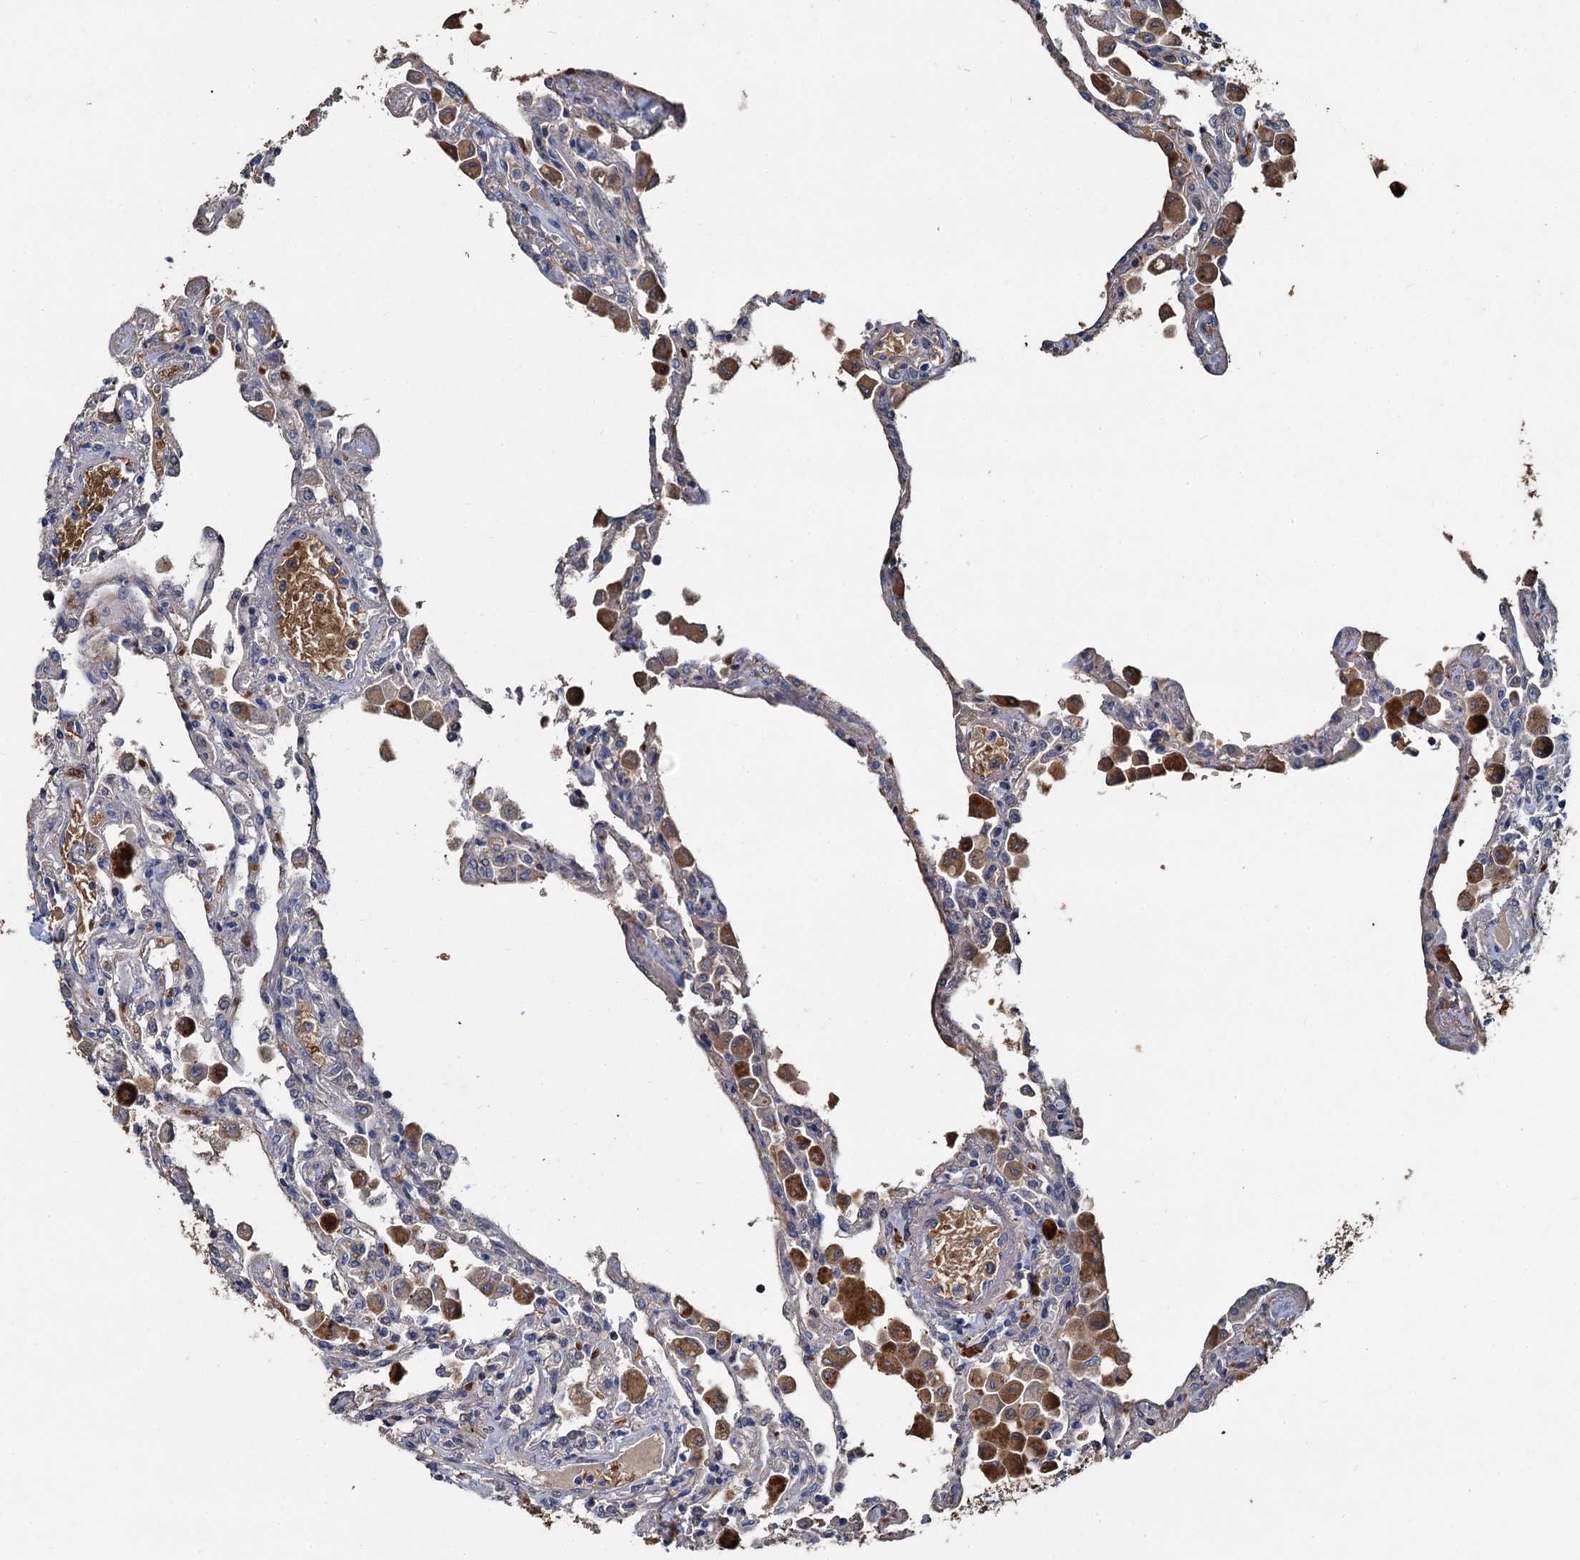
{"staining": {"intensity": "negative", "quantity": "none", "location": "none"}, "tissue": "lung", "cell_type": "Alveolar cells", "image_type": "normal", "snomed": [{"axis": "morphology", "description": "Normal tissue, NOS"}, {"axis": "topography", "description": "Bronchus"}, {"axis": "topography", "description": "Lung"}], "caption": "Image shows no significant protein positivity in alveolar cells of benign lung. (Immunohistochemistry, brightfield microscopy, high magnification).", "gene": "TCTN2", "patient": {"sex": "female", "age": 49}}